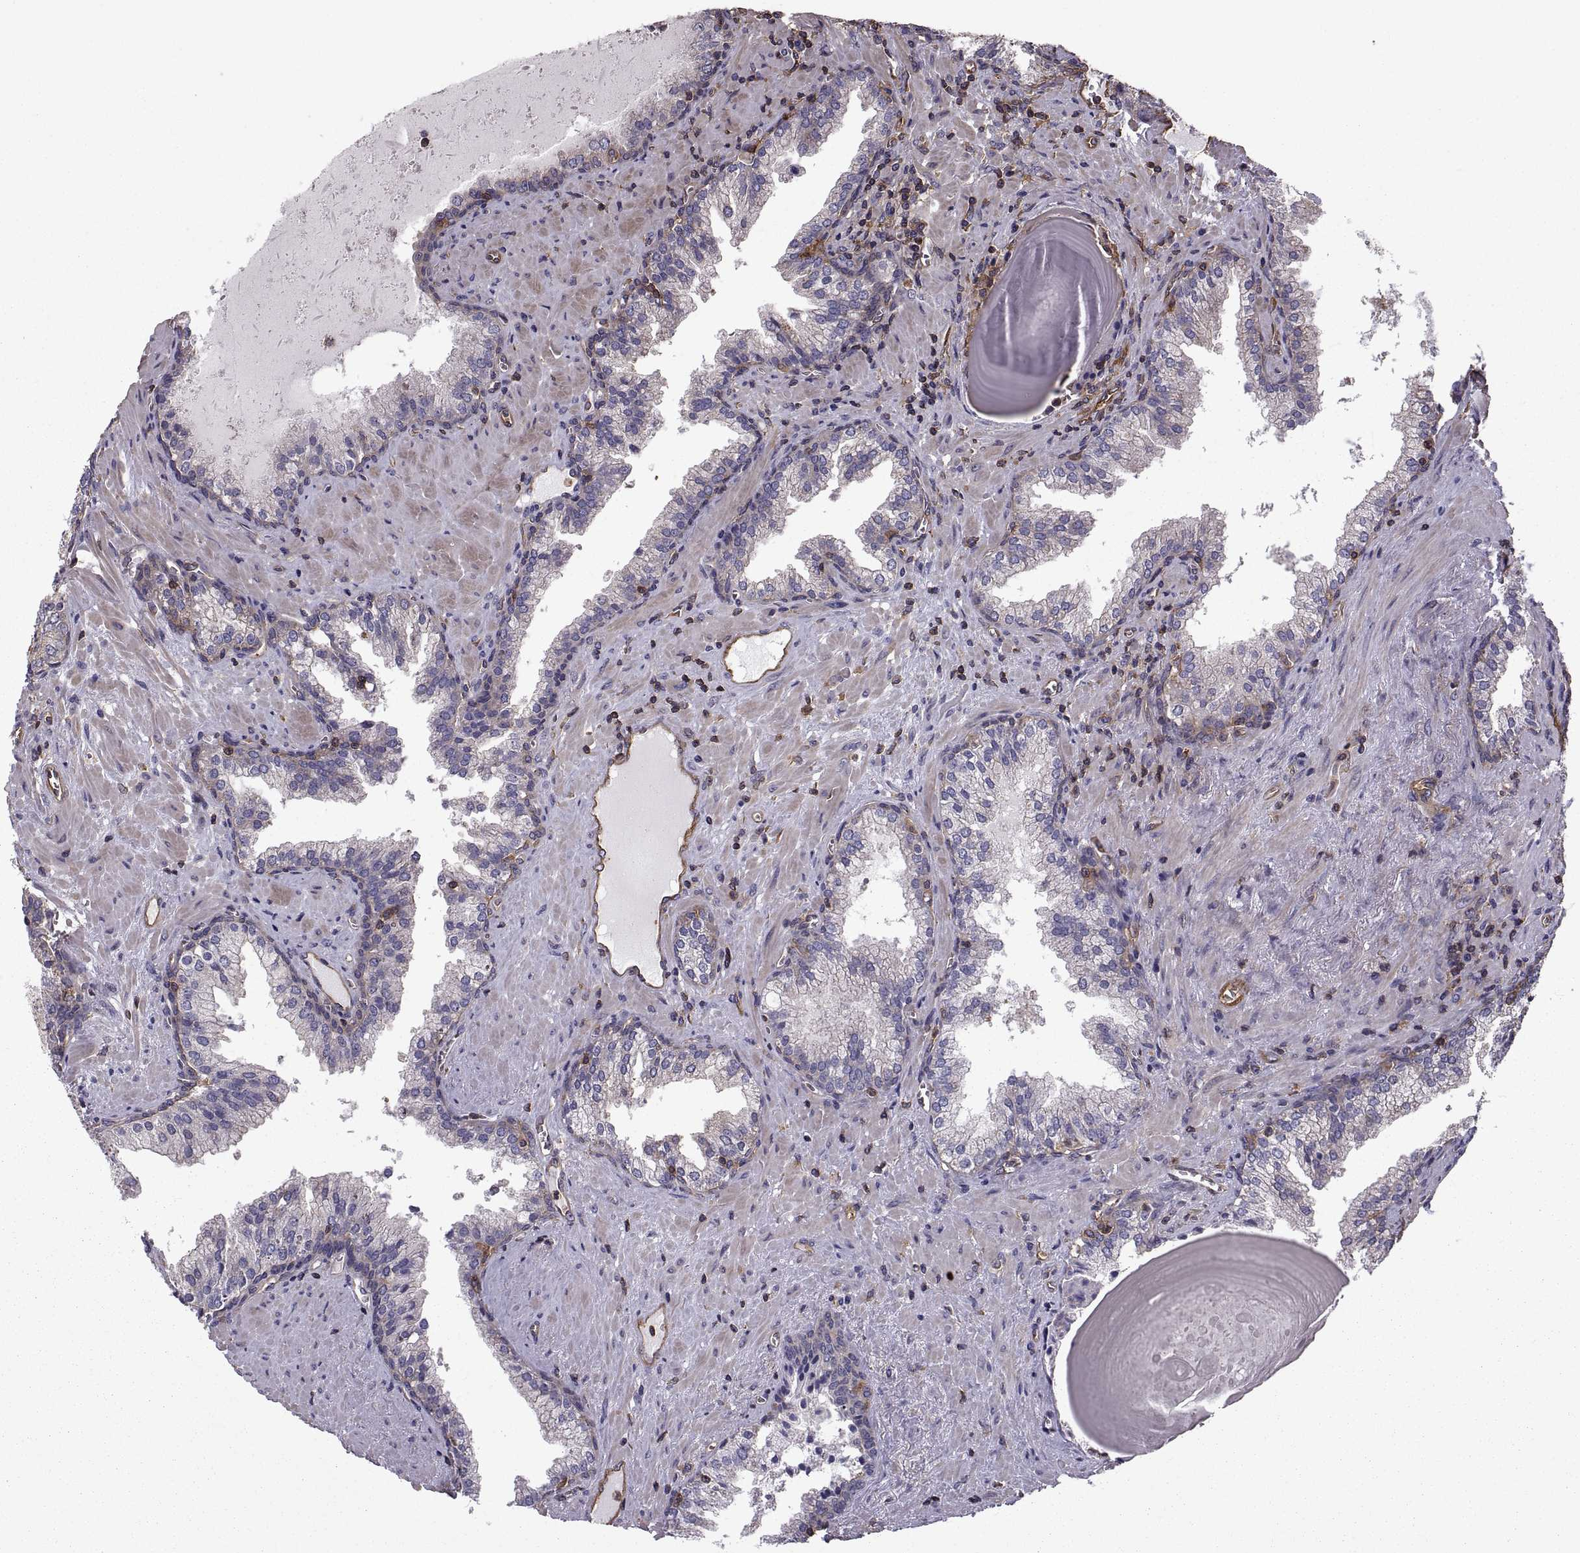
{"staining": {"intensity": "moderate", "quantity": "<25%", "location": "cytoplasmic/membranous"}, "tissue": "prostate cancer", "cell_type": "Tumor cells", "image_type": "cancer", "snomed": [{"axis": "morphology", "description": "Adenocarcinoma, High grade"}, {"axis": "topography", "description": "Prostate"}], "caption": "High-grade adenocarcinoma (prostate) stained with IHC exhibits moderate cytoplasmic/membranous positivity in approximately <25% of tumor cells. The staining was performed using DAB (3,3'-diaminobenzidine) to visualize the protein expression in brown, while the nuclei were stained in blue with hematoxylin (Magnification: 20x).", "gene": "MYH9", "patient": {"sex": "male", "age": 68}}